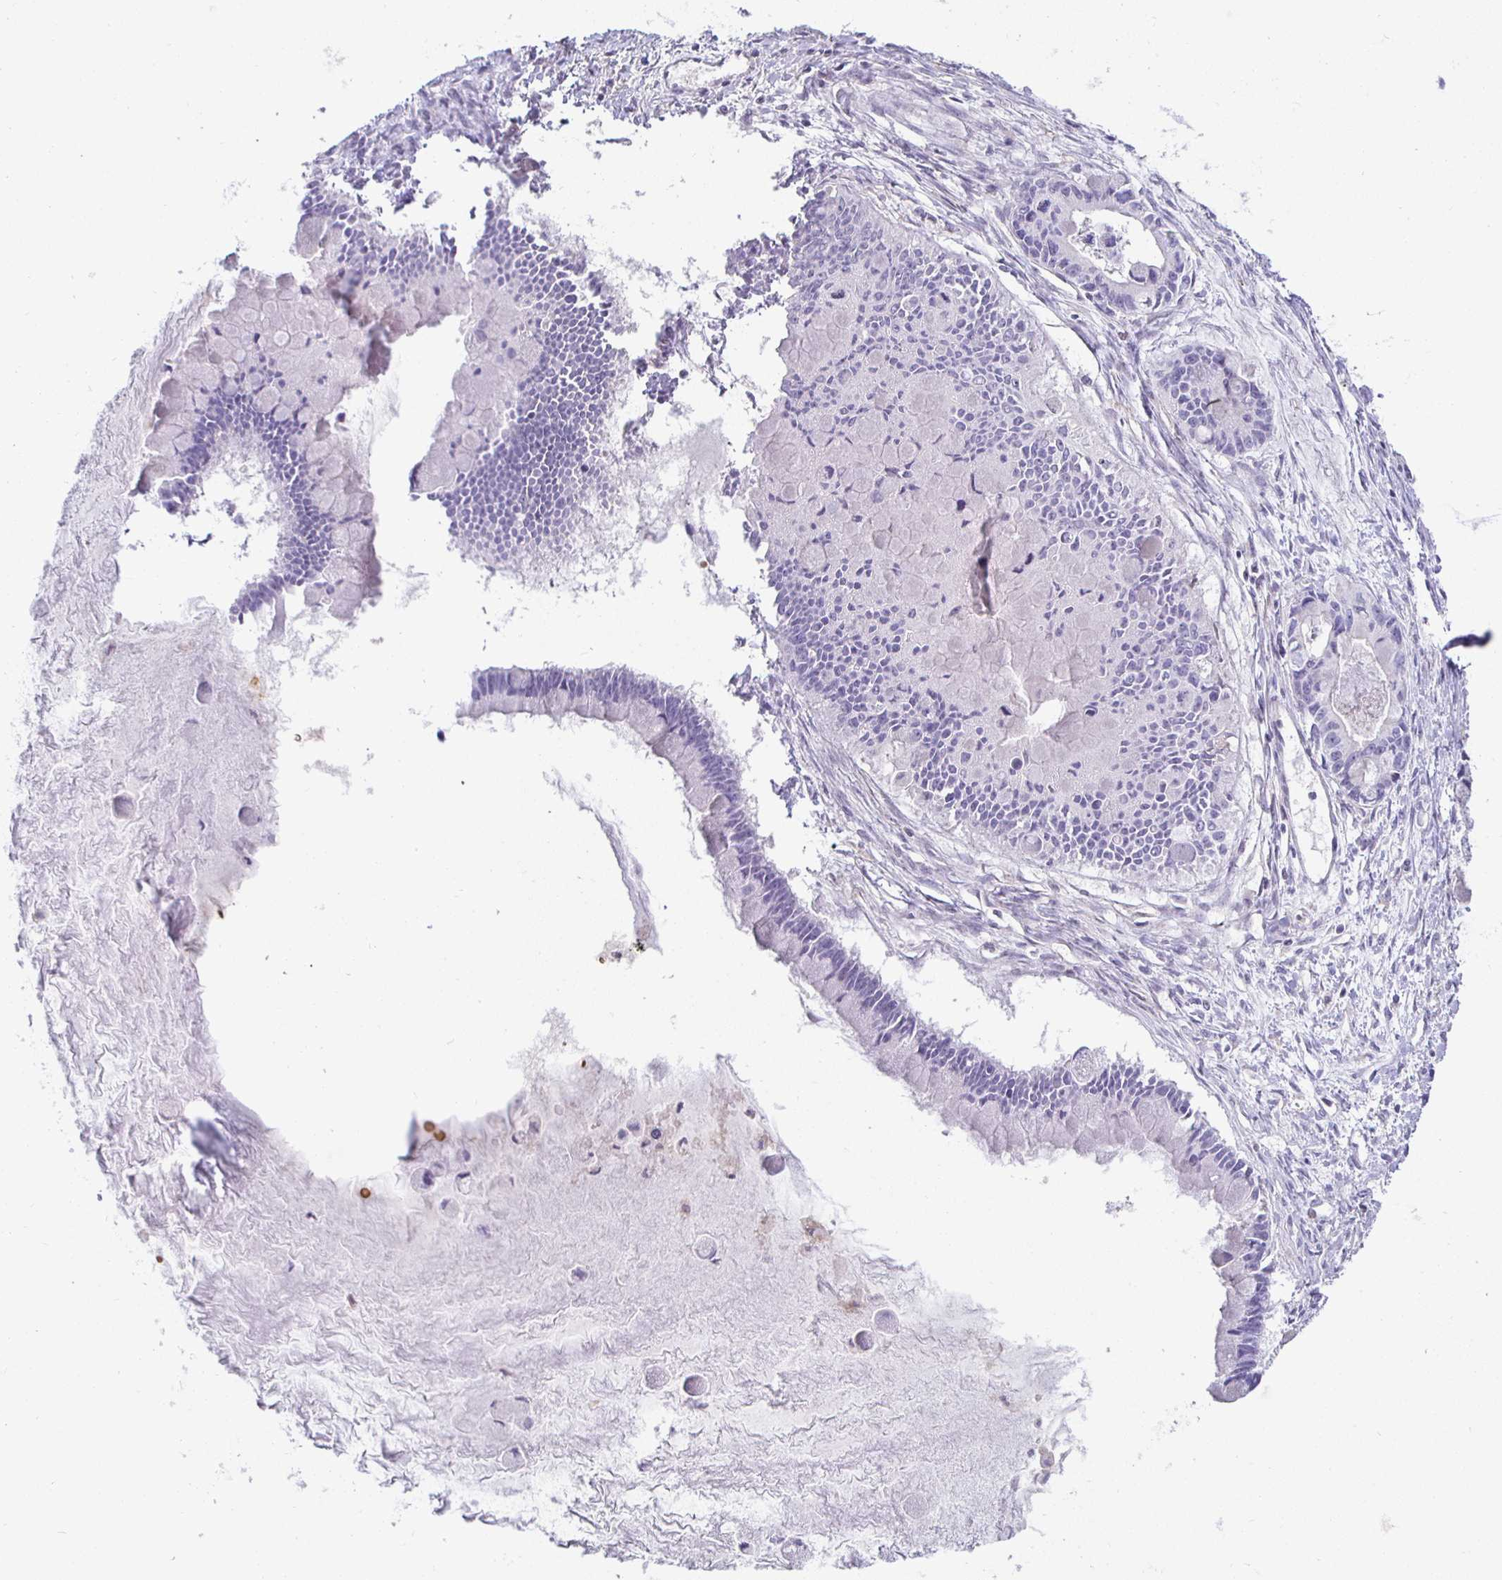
{"staining": {"intensity": "negative", "quantity": "none", "location": "none"}, "tissue": "ovarian cancer", "cell_type": "Tumor cells", "image_type": "cancer", "snomed": [{"axis": "morphology", "description": "Cystadenocarcinoma, mucinous, NOS"}, {"axis": "topography", "description": "Ovary"}], "caption": "Image shows no protein expression in tumor cells of ovarian cancer (mucinous cystadenocarcinoma) tissue. (Stains: DAB immunohistochemistry (IHC) with hematoxylin counter stain, Microscopy: brightfield microscopy at high magnification).", "gene": "SIRPA", "patient": {"sex": "female", "age": 63}}